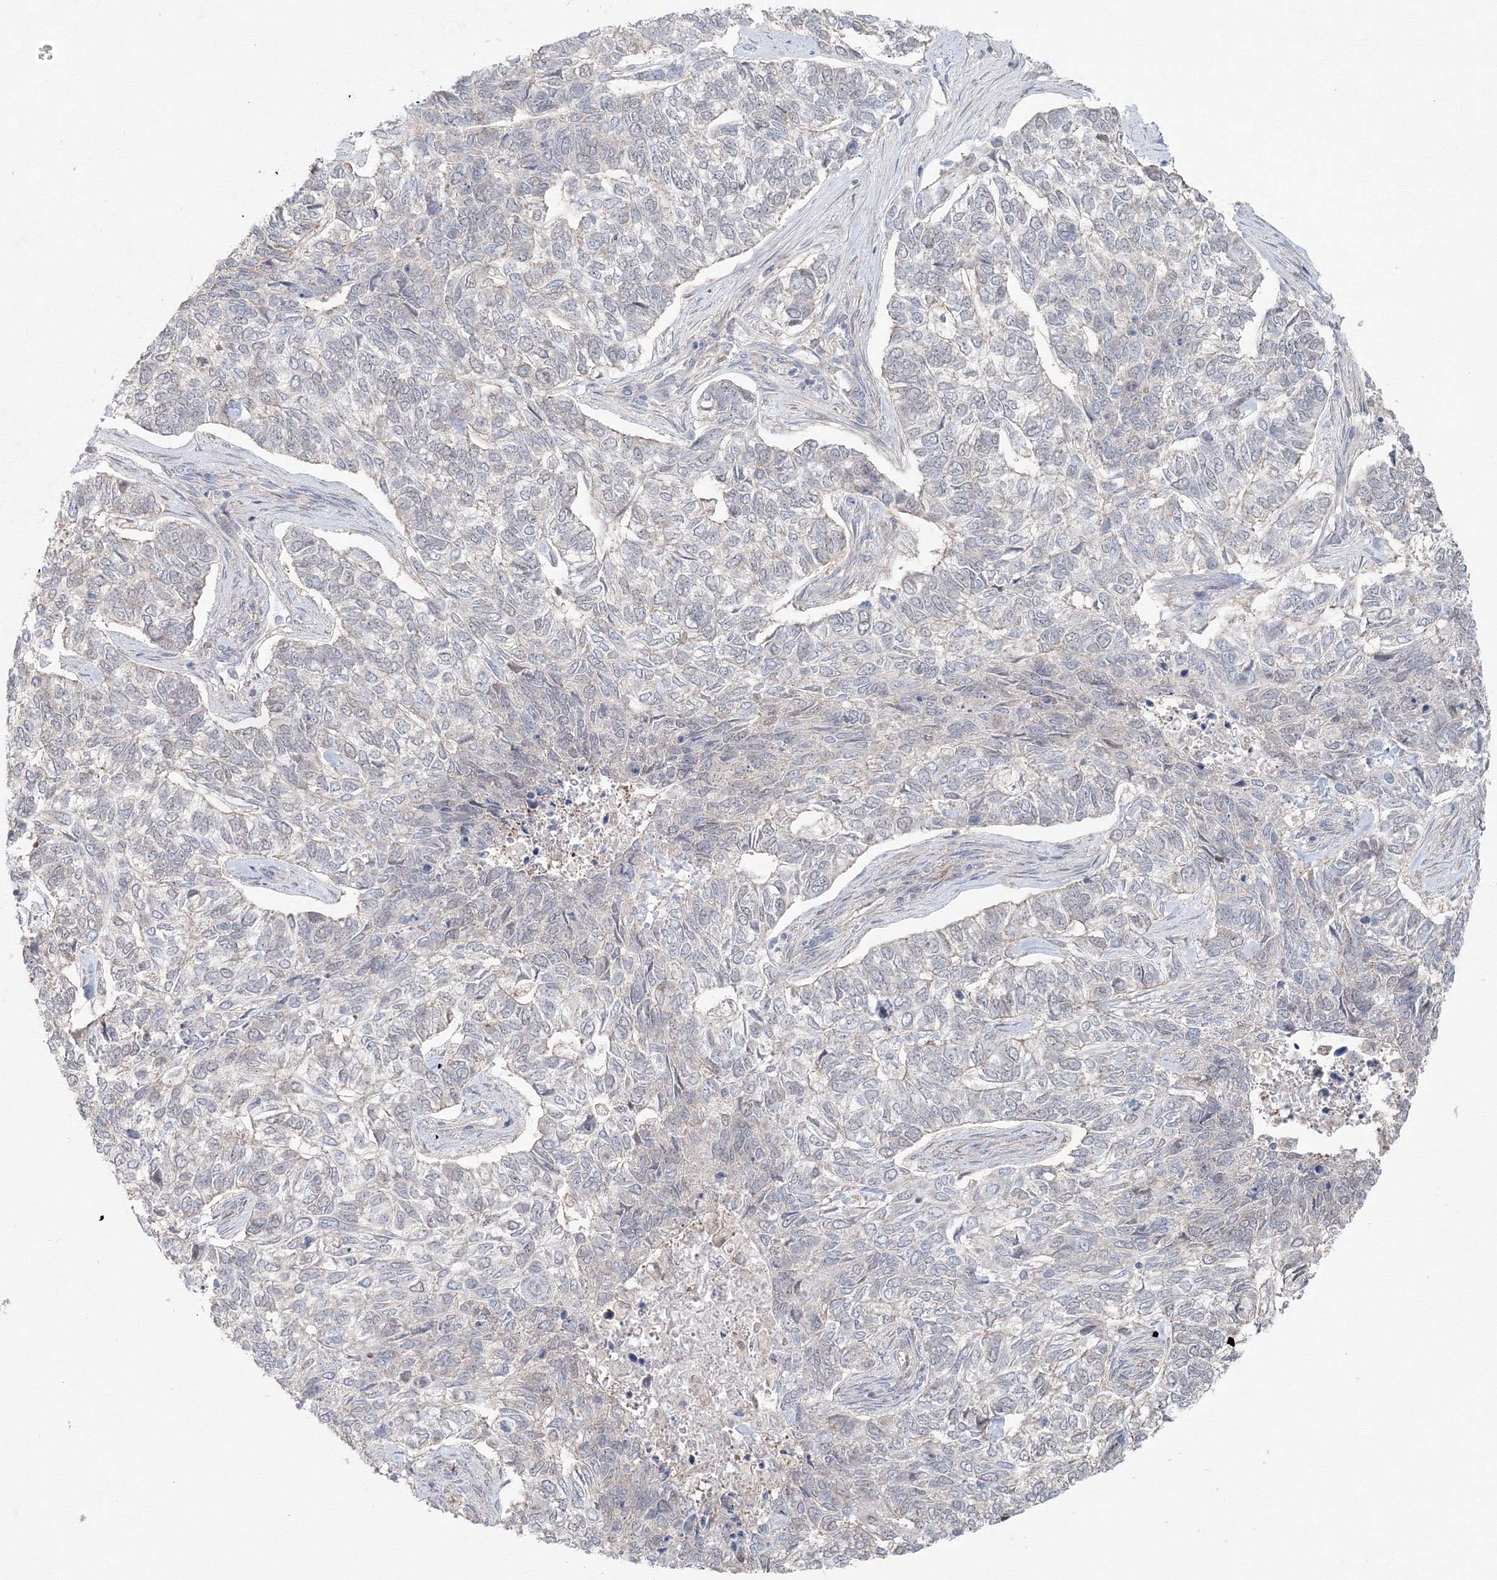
{"staining": {"intensity": "negative", "quantity": "none", "location": "none"}, "tissue": "skin cancer", "cell_type": "Tumor cells", "image_type": "cancer", "snomed": [{"axis": "morphology", "description": "Basal cell carcinoma"}, {"axis": "topography", "description": "Skin"}], "caption": "DAB immunohistochemical staining of basal cell carcinoma (skin) displays no significant staining in tumor cells.", "gene": "MKRN2", "patient": {"sex": "female", "age": 65}}